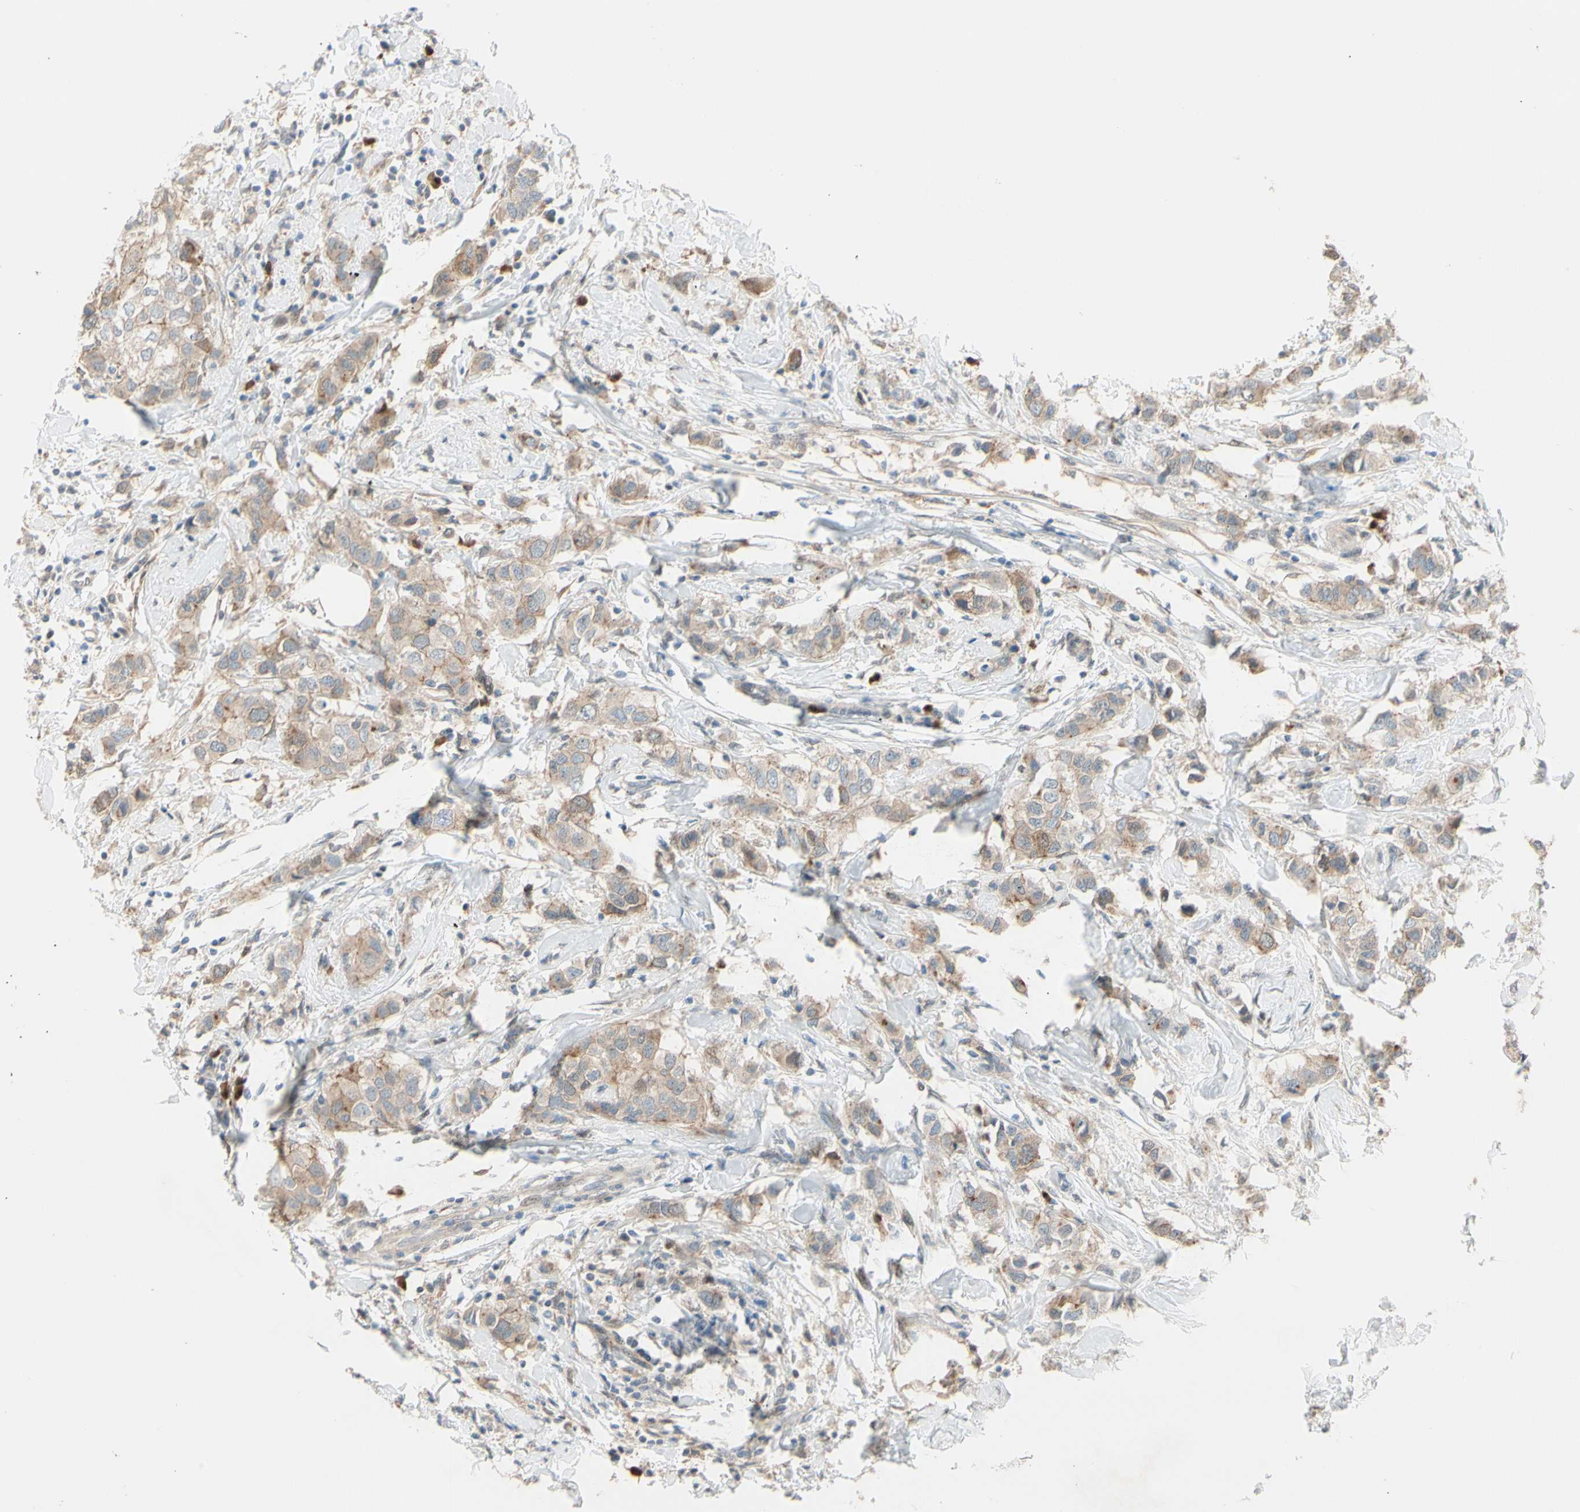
{"staining": {"intensity": "weak", "quantity": ">75%", "location": "cytoplasmic/membranous"}, "tissue": "breast cancer", "cell_type": "Tumor cells", "image_type": "cancer", "snomed": [{"axis": "morphology", "description": "Duct carcinoma"}, {"axis": "topography", "description": "Breast"}], "caption": "Breast cancer tissue displays weak cytoplasmic/membranous positivity in approximately >75% of tumor cells", "gene": "PTTG1", "patient": {"sex": "female", "age": 50}}